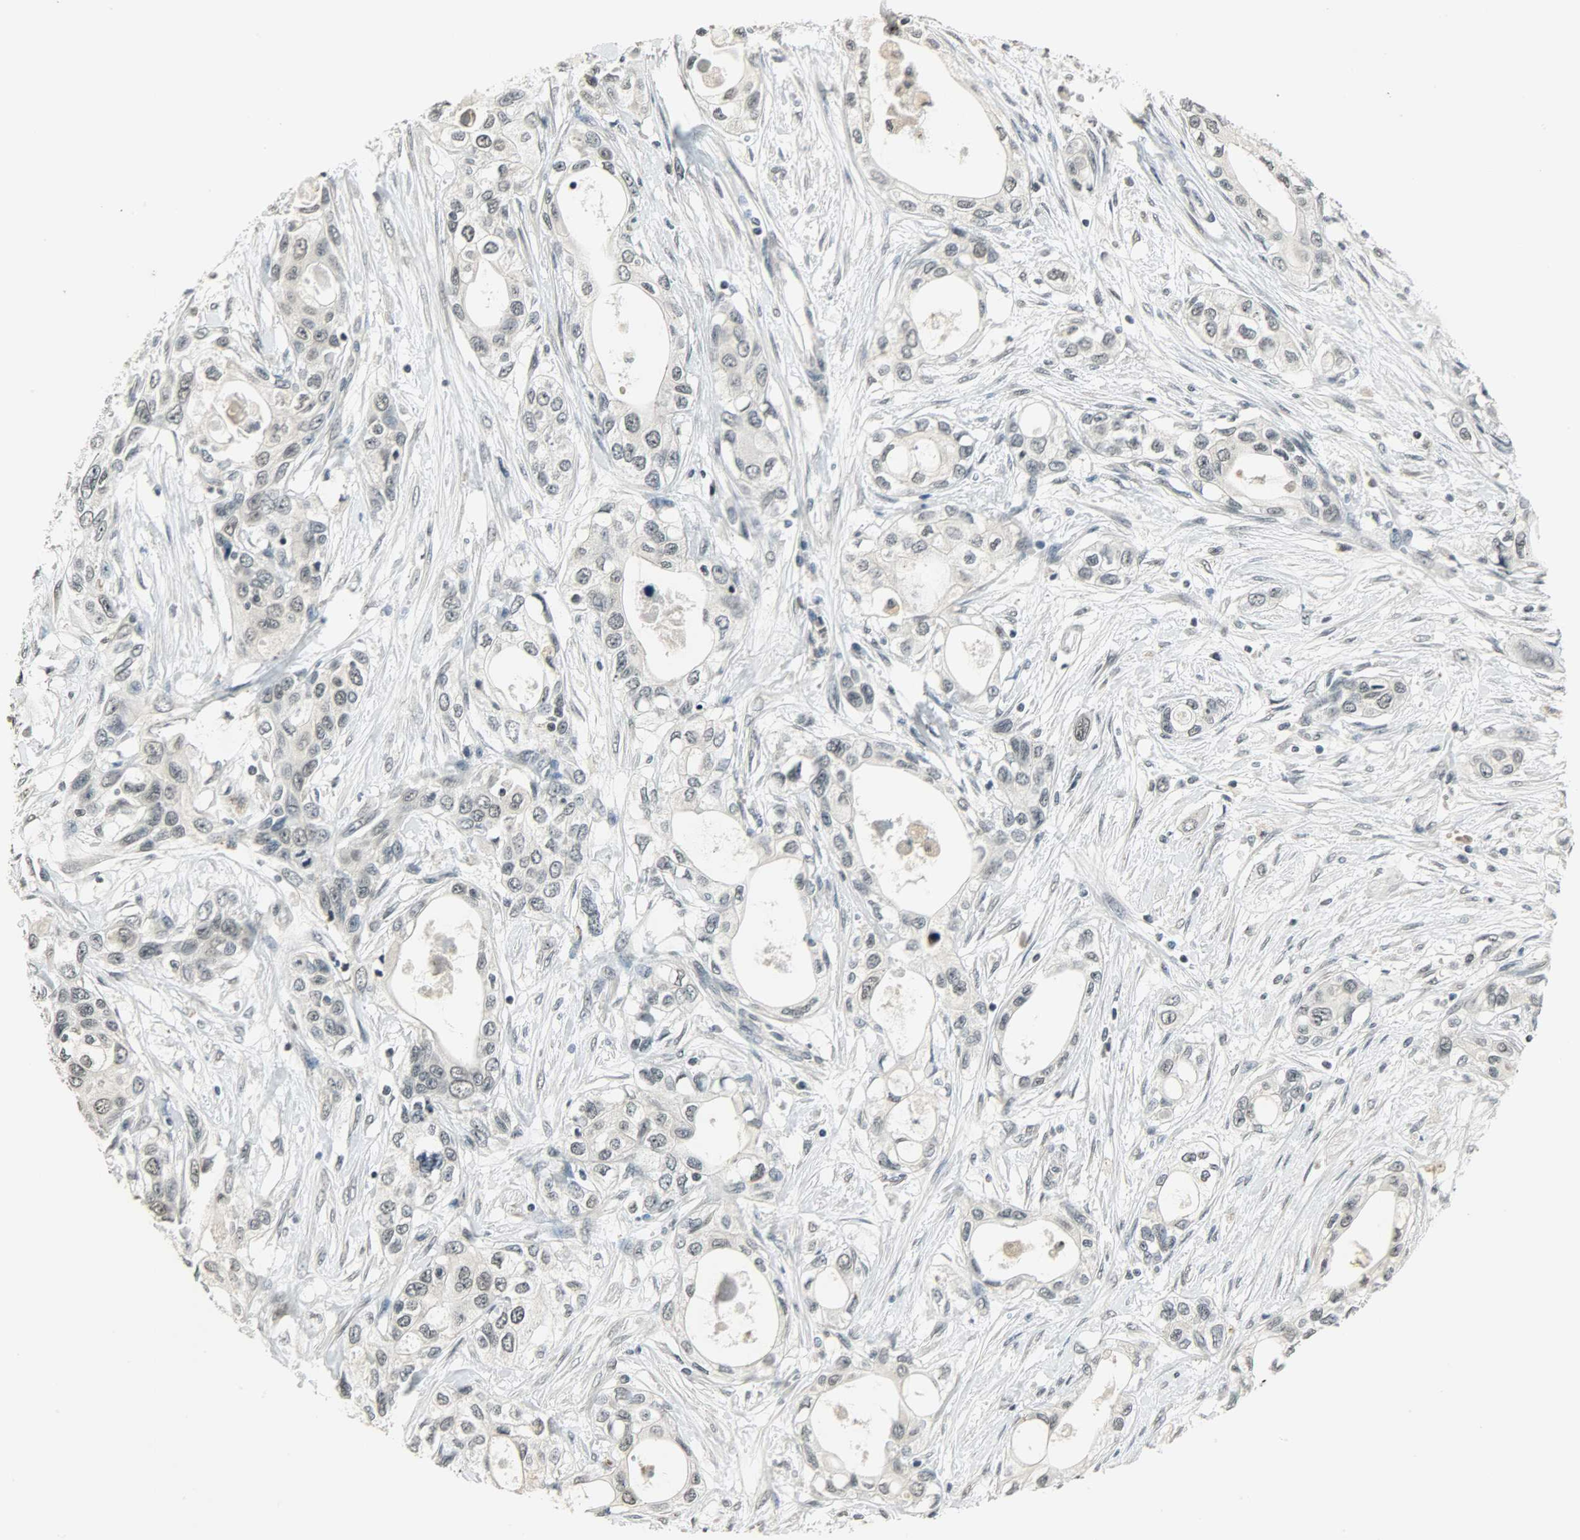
{"staining": {"intensity": "negative", "quantity": "none", "location": "none"}, "tissue": "pancreatic cancer", "cell_type": "Tumor cells", "image_type": "cancer", "snomed": [{"axis": "morphology", "description": "Adenocarcinoma, NOS"}, {"axis": "topography", "description": "Pancreas"}], "caption": "Histopathology image shows no protein expression in tumor cells of pancreatic adenocarcinoma tissue.", "gene": "SMARCA5", "patient": {"sex": "female", "age": 70}}